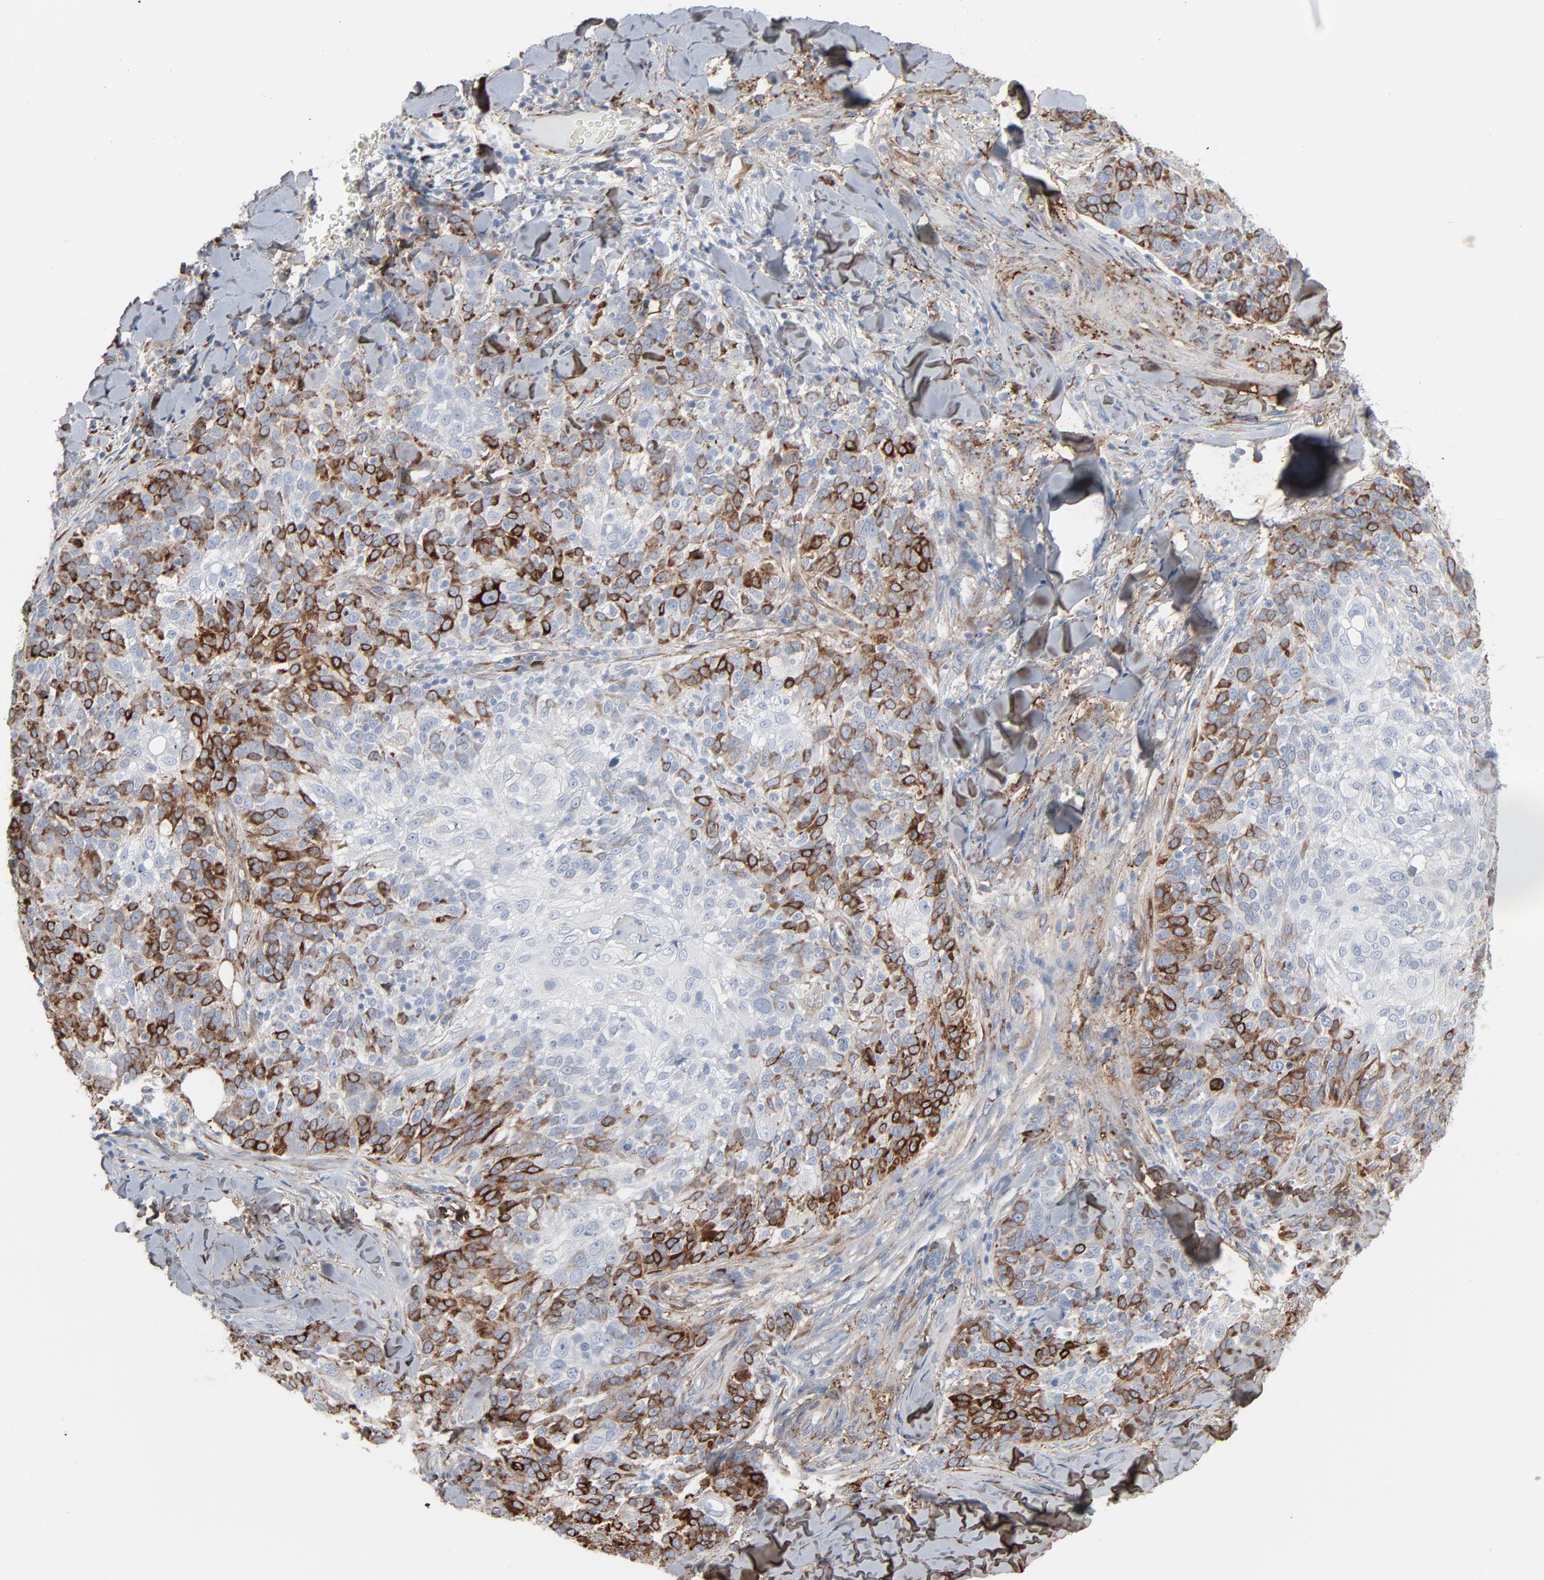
{"staining": {"intensity": "strong", "quantity": "<25%", "location": "cytoplasmic/membranous"}, "tissue": "skin cancer", "cell_type": "Tumor cells", "image_type": "cancer", "snomed": [{"axis": "morphology", "description": "Normal tissue, NOS"}, {"axis": "morphology", "description": "Squamous cell carcinoma, NOS"}, {"axis": "topography", "description": "Skin"}], "caption": "DAB immunohistochemical staining of human squamous cell carcinoma (skin) exhibits strong cytoplasmic/membranous protein expression in about <25% of tumor cells. Nuclei are stained in blue.", "gene": "BGN", "patient": {"sex": "female", "age": 83}}